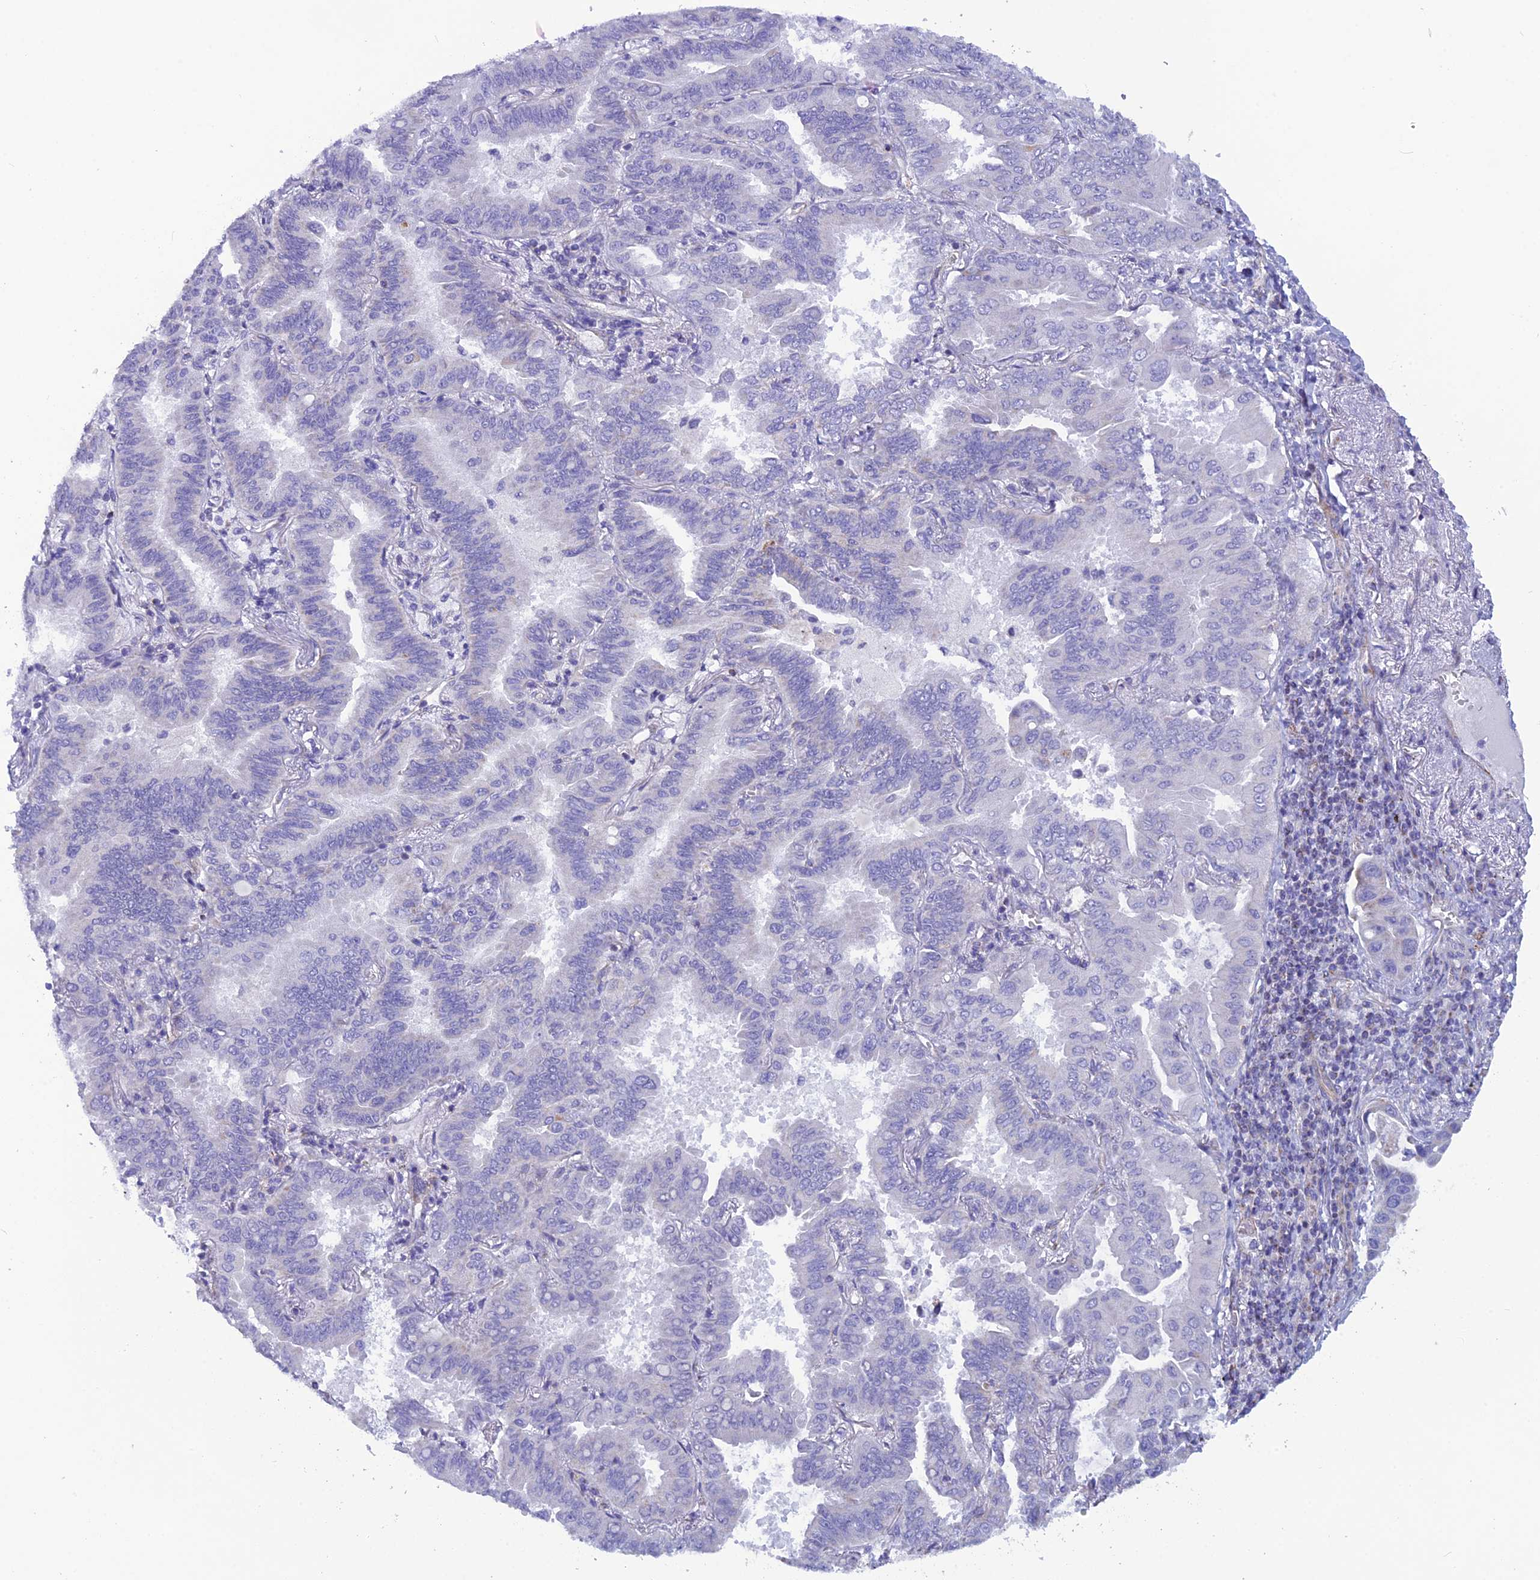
{"staining": {"intensity": "weak", "quantity": "<25%", "location": "cytoplasmic/membranous"}, "tissue": "lung cancer", "cell_type": "Tumor cells", "image_type": "cancer", "snomed": [{"axis": "morphology", "description": "Adenocarcinoma, NOS"}, {"axis": "topography", "description": "Lung"}], "caption": "DAB immunohistochemical staining of human lung cancer (adenocarcinoma) reveals no significant expression in tumor cells. (DAB (3,3'-diaminobenzidine) immunohistochemistry (IHC), high magnification).", "gene": "POMGNT1", "patient": {"sex": "male", "age": 64}}